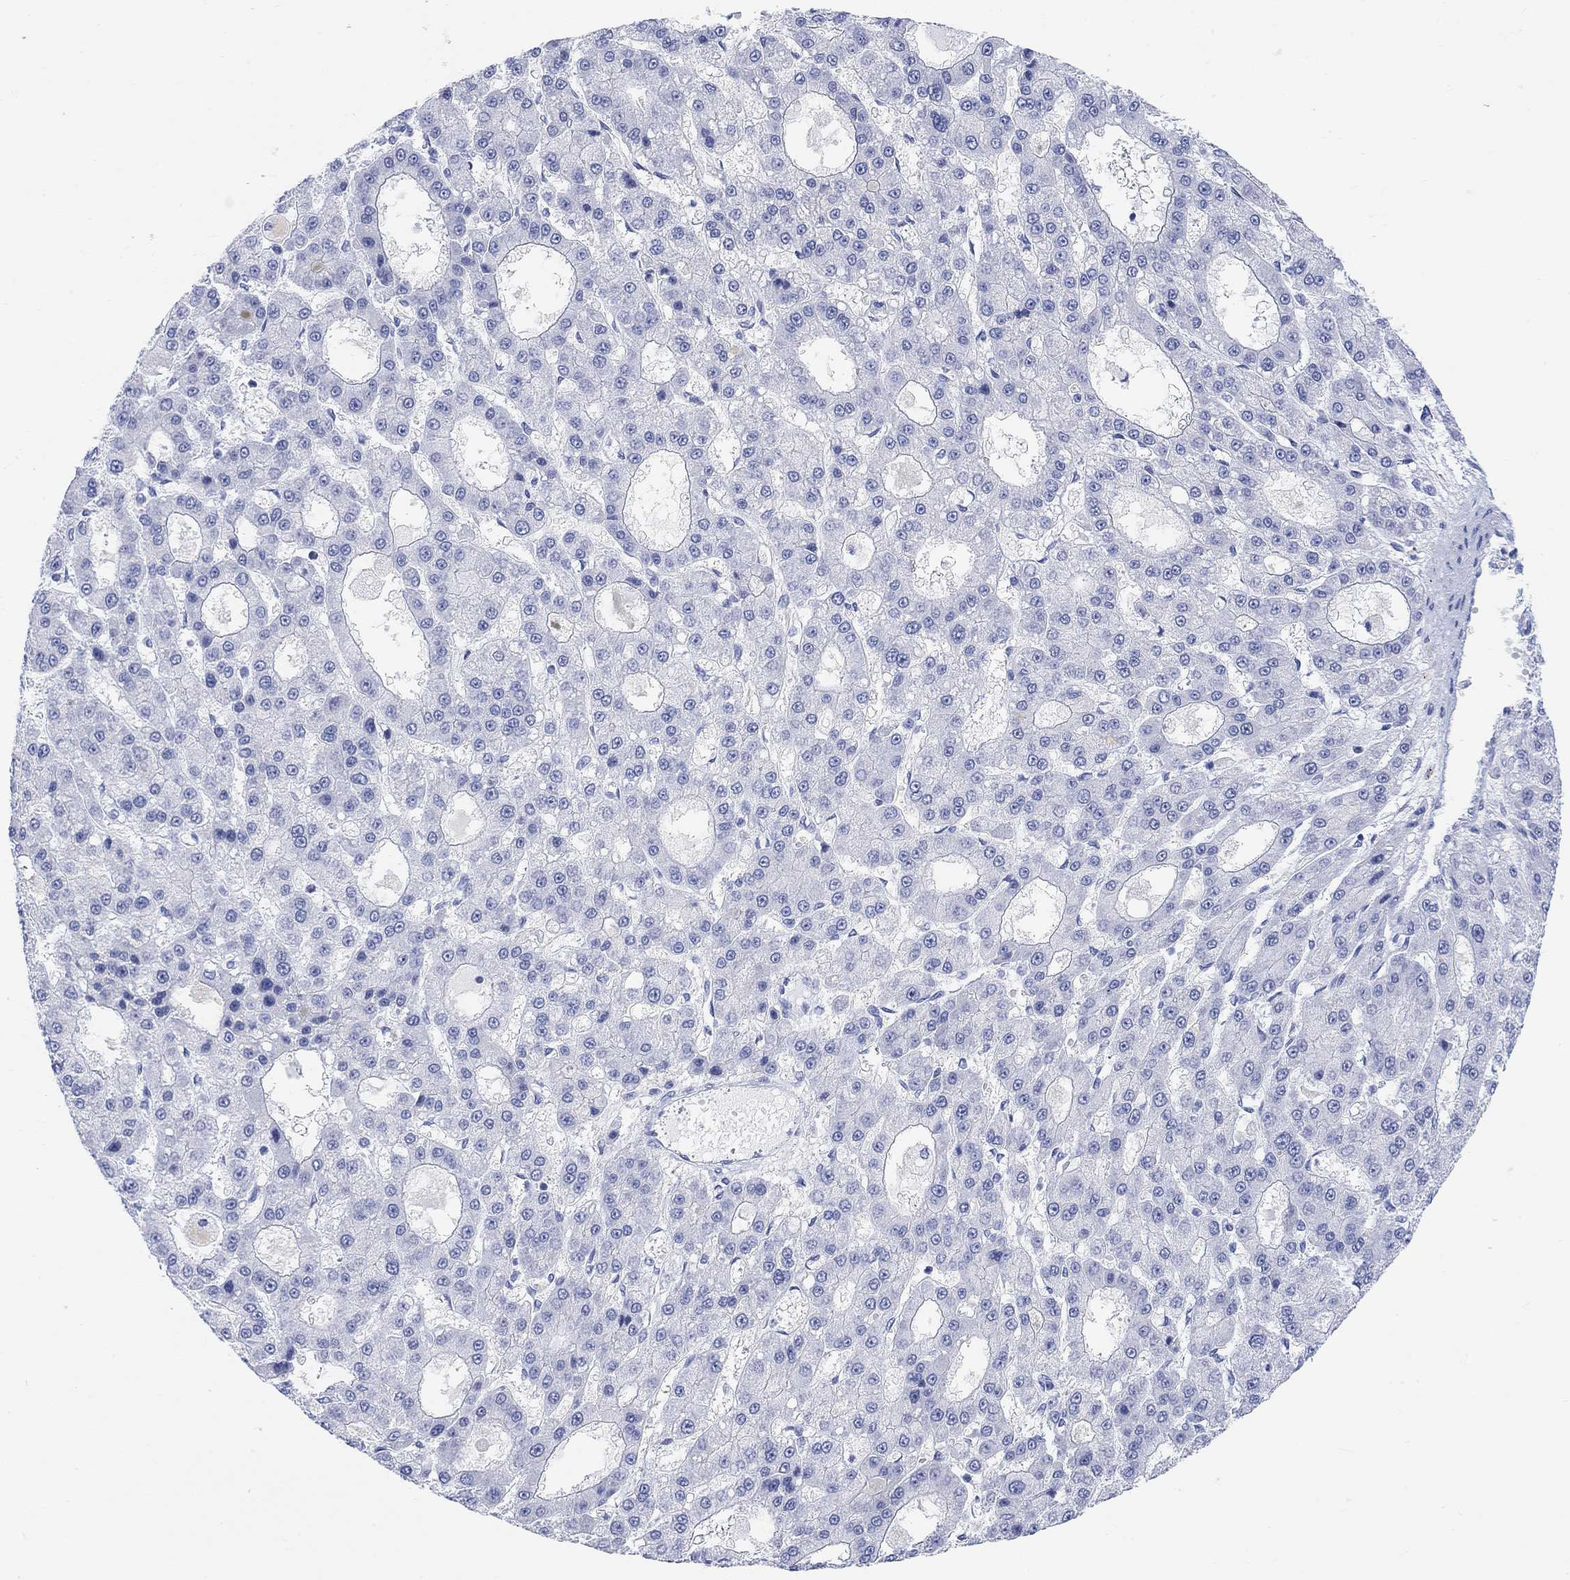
{"staining": {"intensity": "negative", "quantity": "none", "location": "none"}, "tissue": "liver cancer", "cell_type": "Tumor cells", "image_type": "cancer", "snomed": [{"axis": "morphology", "description": "Carcinoma, Hepatocellular, NOS"}, {"axis": "topography", "description": "Liver"}], "caption": "The histopathology image displays no significant expression in tumor cells of hepatocellular carcinoma (liver).", "gene": "XIRP2", "patient": {"sex": "male", "age": 70}}